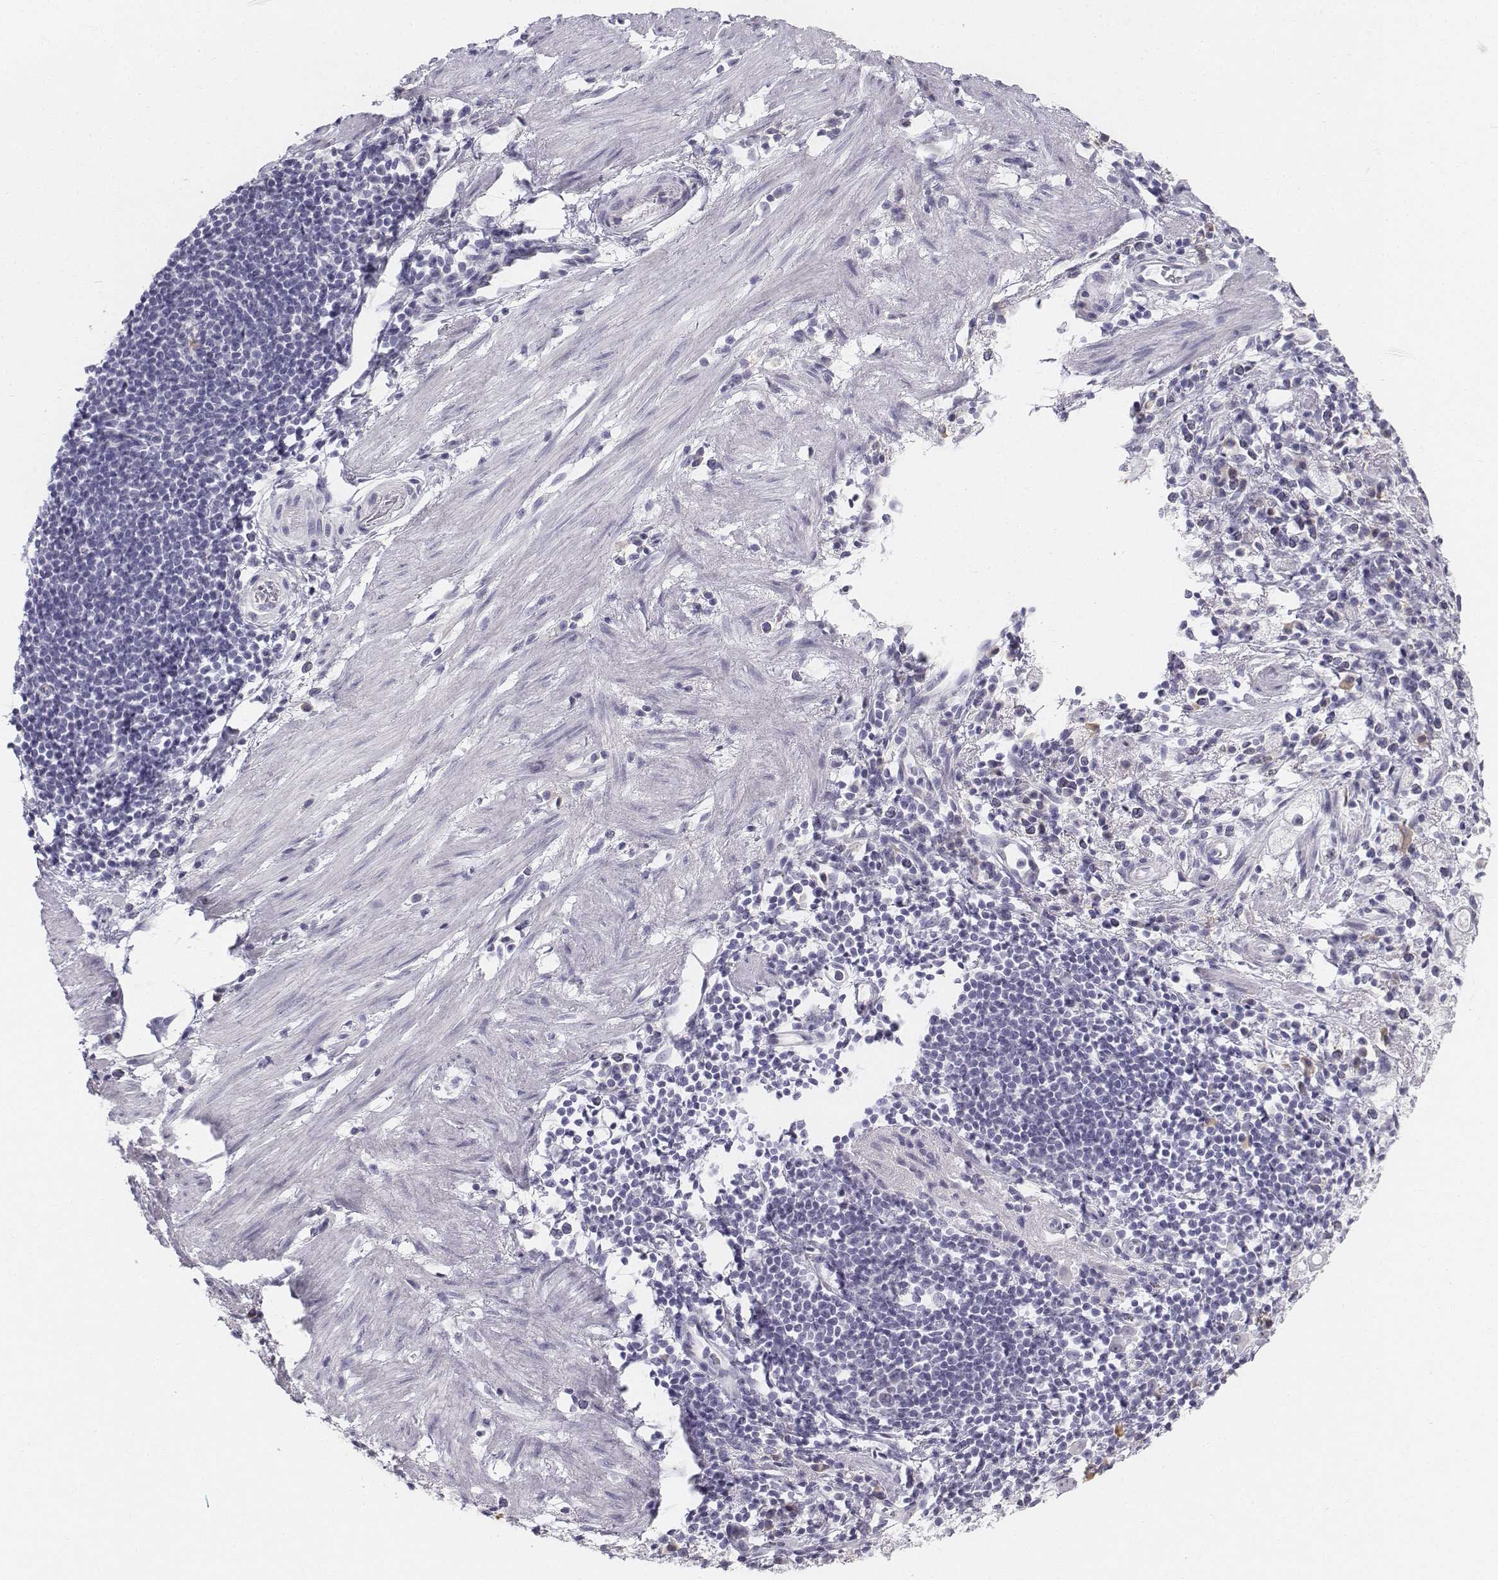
{"staining": {"intensity": "negative", "quantity": "none", "location": "none"}, "tissue": "stomach cancer", "cell_type": "Tumor cells", "image_type": "cancer", "snomed": [{"axis": "morphology", "description": "Adenocarcinoma, NOS"}, {"axis": "topography", "description": "Stomach"}], "caption": "Histopathology image shows no protein staining in tumor cells of stomach cancer tissue. The staining is performed using DAB brown chromogen with nuclei counter-stained in using hematoxylin.", "gene": "PENK", "patient": {"sex": "male", "age": 58}}